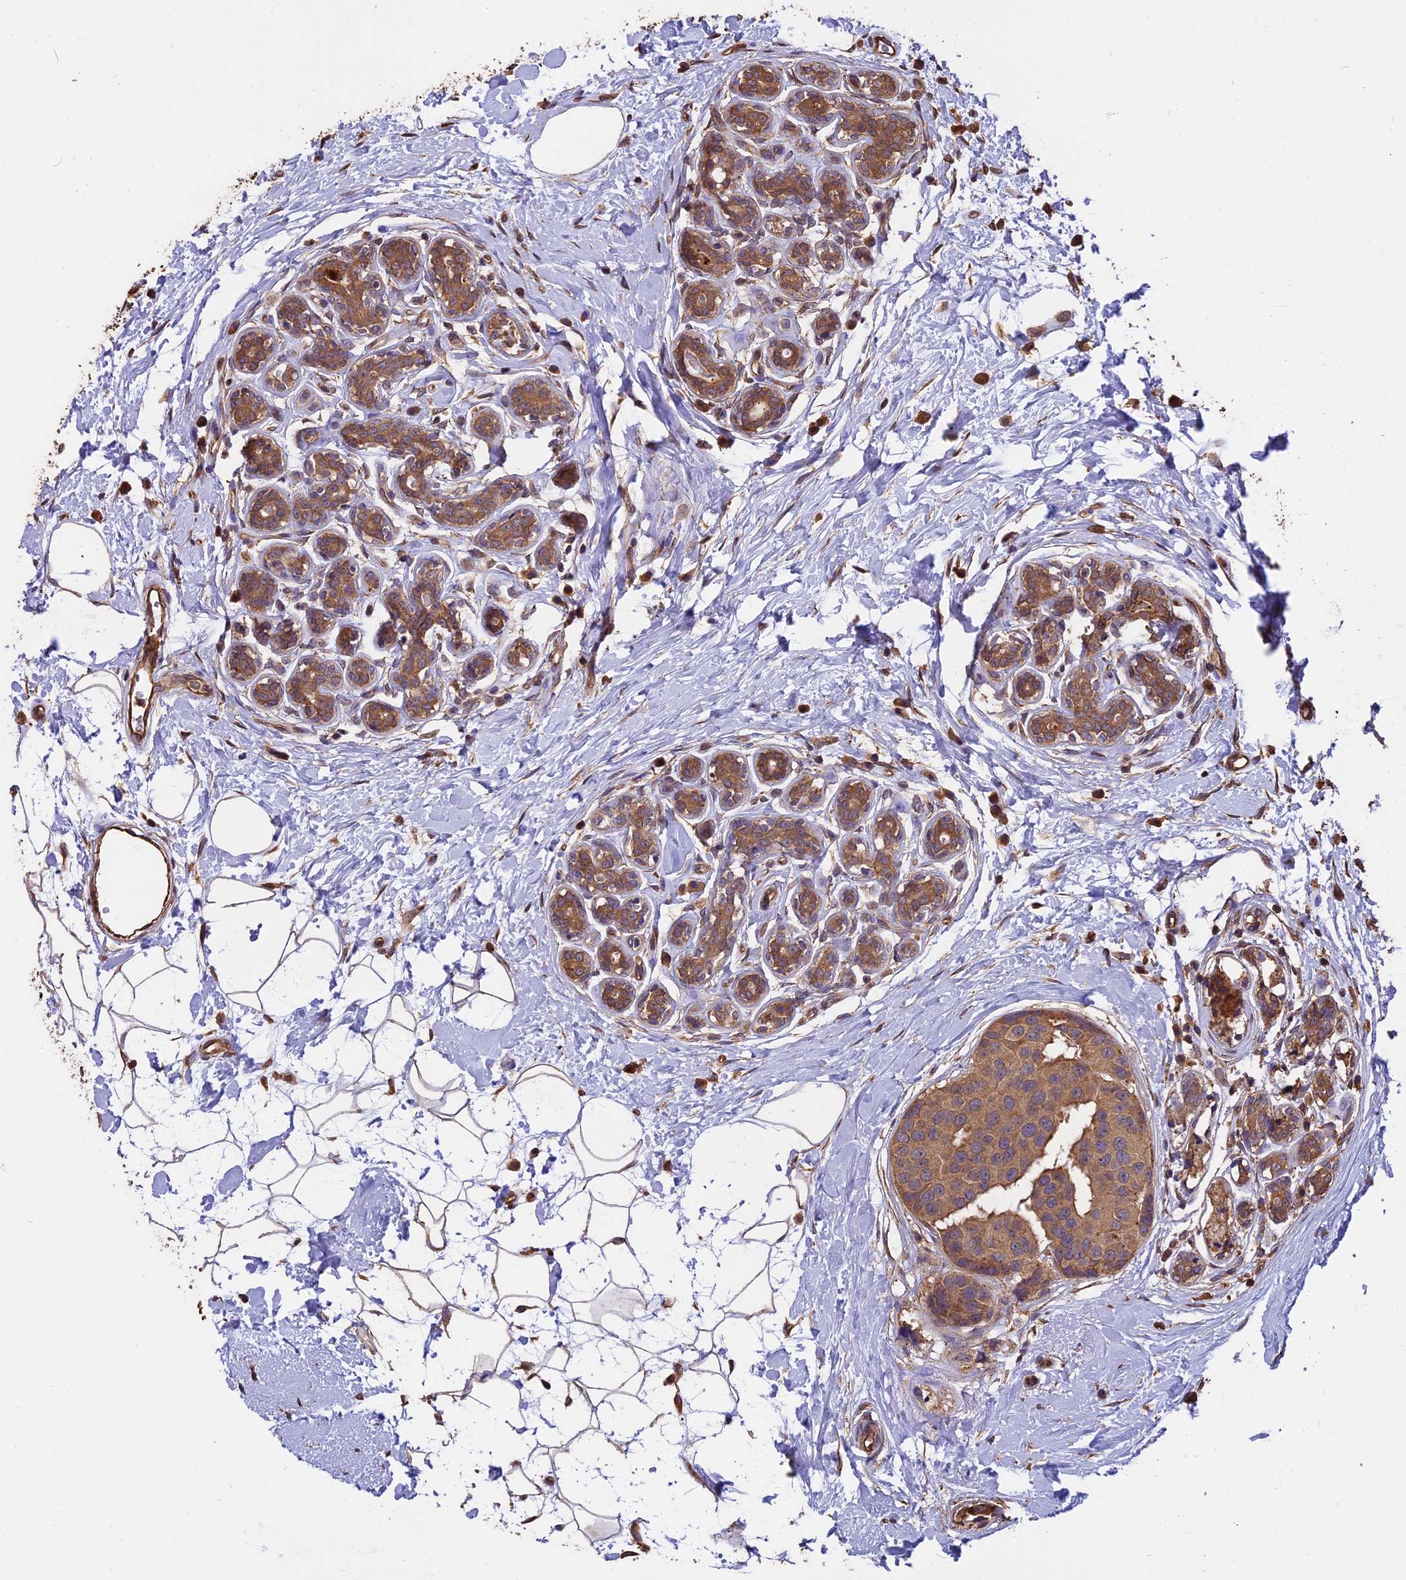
{"staining": {"intensity": "moderate", "quantity": ">75%", "location": "cytoplasmic/membranous"}, "tissue": "breast cancer", "cell_type": "Tumor cells", "image_type": "cancer", "snomed": [{"axis": "morphology", "description": "Normal tissue, NOS"}, {"axis": "morphology", "description": "Duct carcinoma"}, {"axis": "topography", "description": "Breast"}], "caption": "Tumor cells display medium levels of moderate cytoplasmic/membranous expression in approximately >75% of cells in human breast invasive ductal carcinoma. (DAB IHC, brown staining for protein, blue staining for nuclei).", "gene": "CHMP2A", "patient": {"sex": "female", "age": 39}}